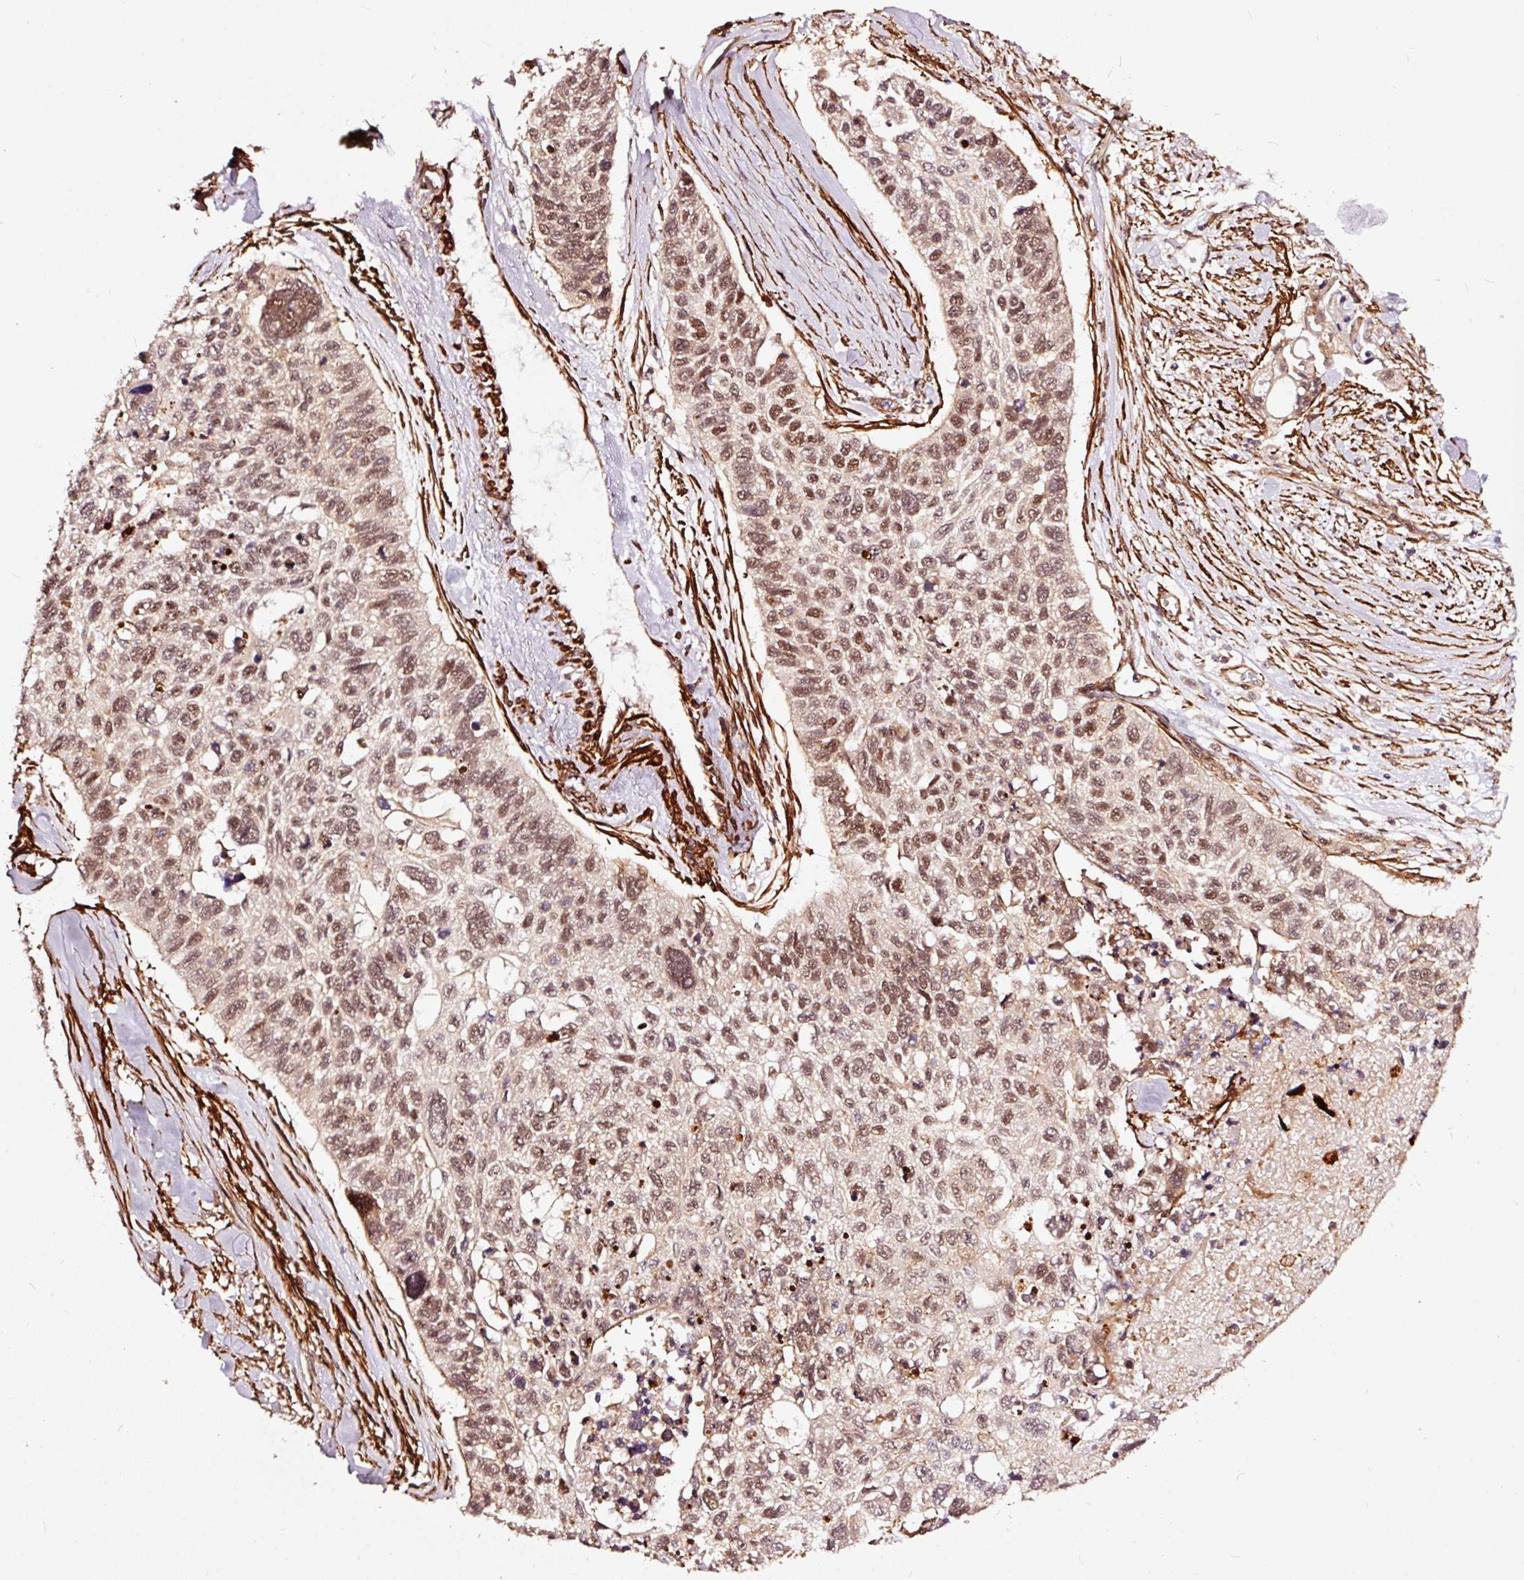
{"staining": {"intensity": "moderate", "quantity": ">75%", "location": "nuclear"}, "tissue": "lung cancer", "cell_type": "Tumor cells", "image_type": "cancer", "snomed": [{"axis": "morphology", "description": "Squamous cell carcinoma, NOS"}, {"axis": "topography", "description": "Lung"}], "caption": "A micrograph of human lung cancer stained for a protein reveals moderate nuclear brown staining in tumor cells. The staining was performed using DAB to visualize the protein expression in brown, while the nuclei were stained in blue with hematoxylin (Magnification: 20x).", "gene": "TPM1", "patient": {"sex": "male", "age": 62}}